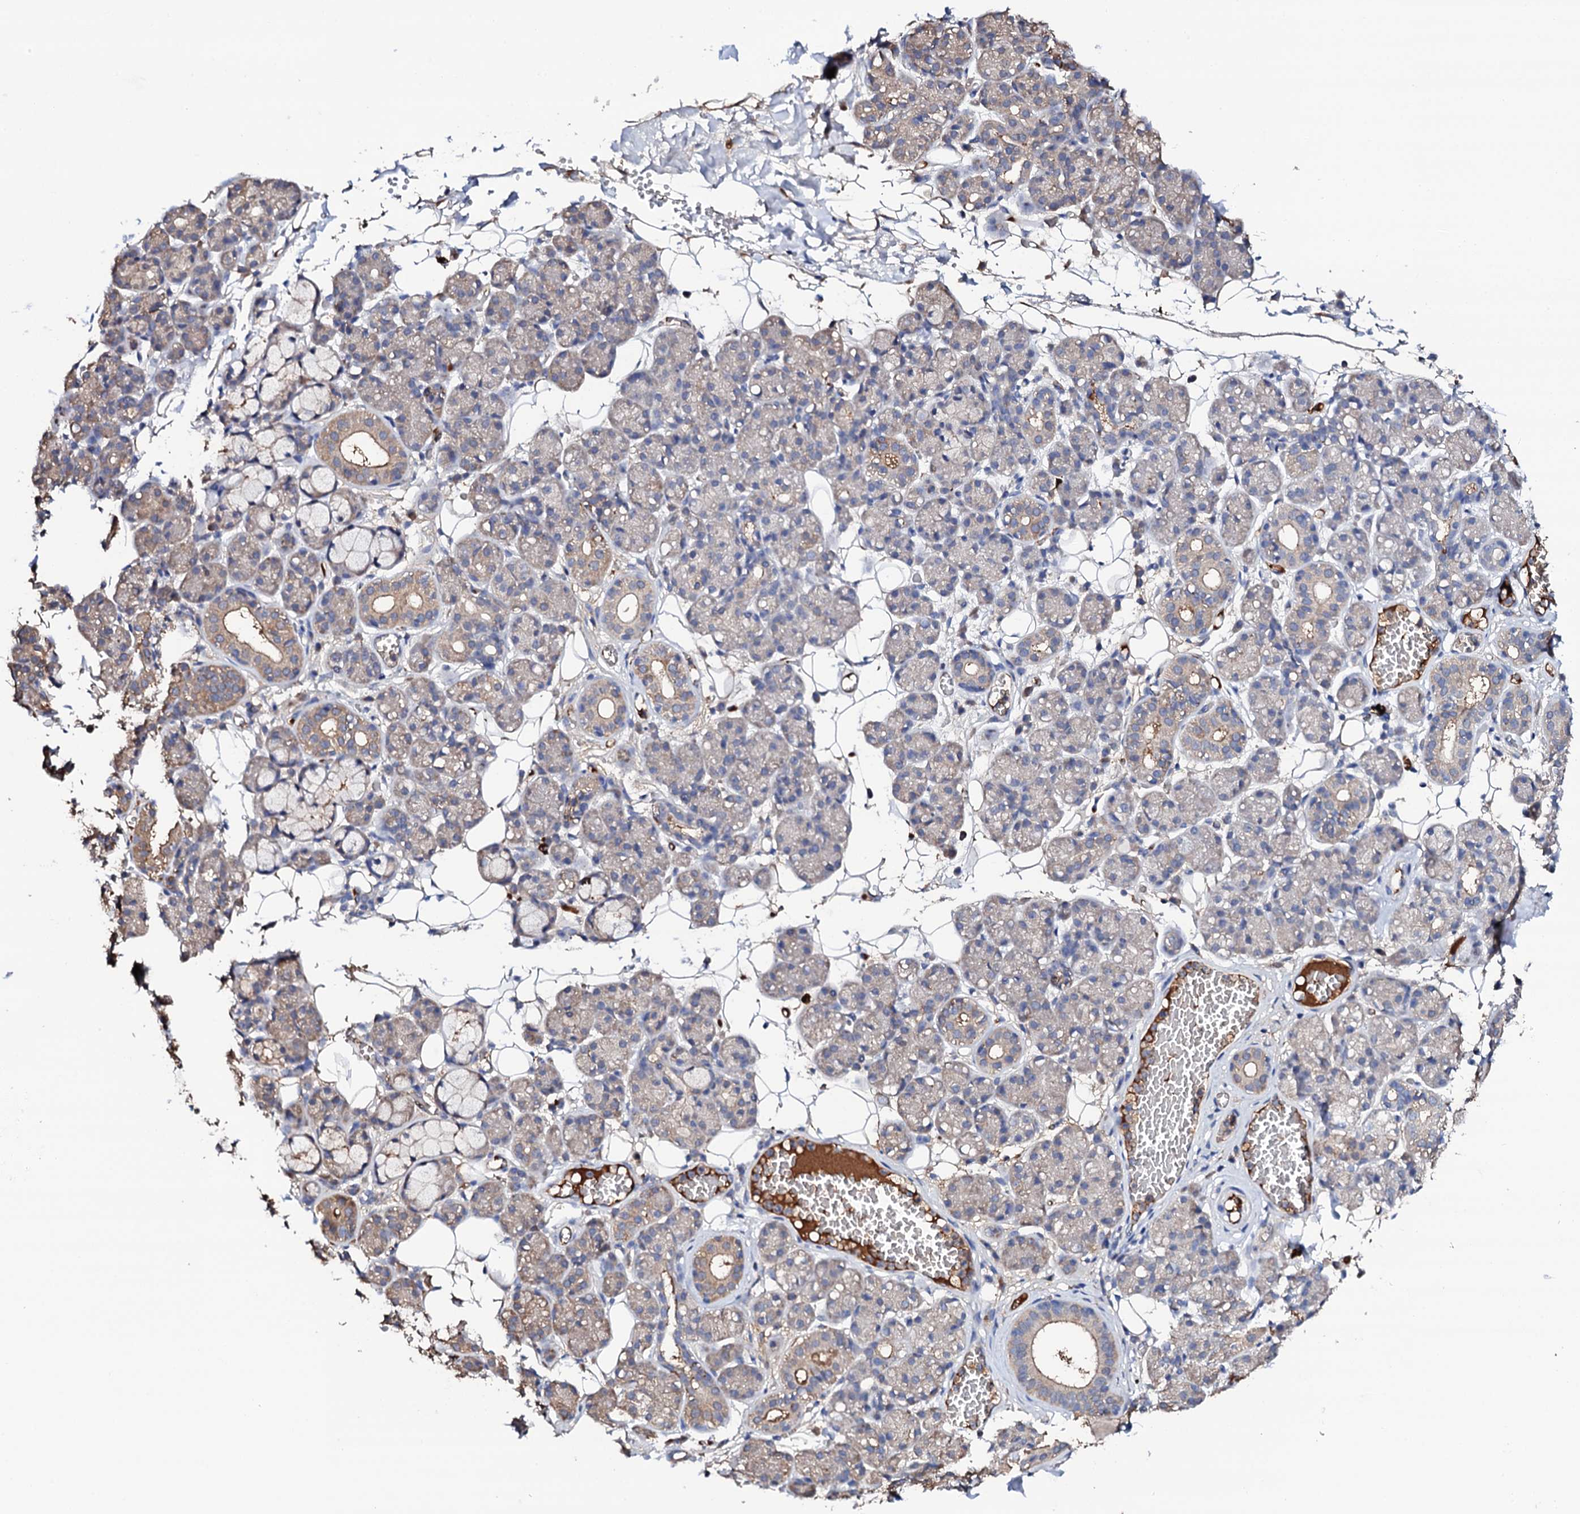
{"staining": {"intensity": "moderate", "quantity": "<25%", "location": "cytoplasmic/membranous"}, "tissue": "salivary gland", "cell_type": "Glandular cells", "image_type": "normal", "snomed": [{"axis": "morphology", "description": "Normal tissue, NOS"}, {"axis": "topography", "description": "Salivary gland"}], "caption": "The micrograph shows immunohistochemical staining of unremarkable salivary gland. There is moderate cytoplasmic/membranous expression is appreciated in about <25% of glandular cells. (Stains: DAB (3,3'-diaminobenzidine) in brown, nuclei in blue, Microscopy: brightfield microscopy at high magnification).", "gene": "TCAF2C", "patient": {"sex": "male", "age": 63}}